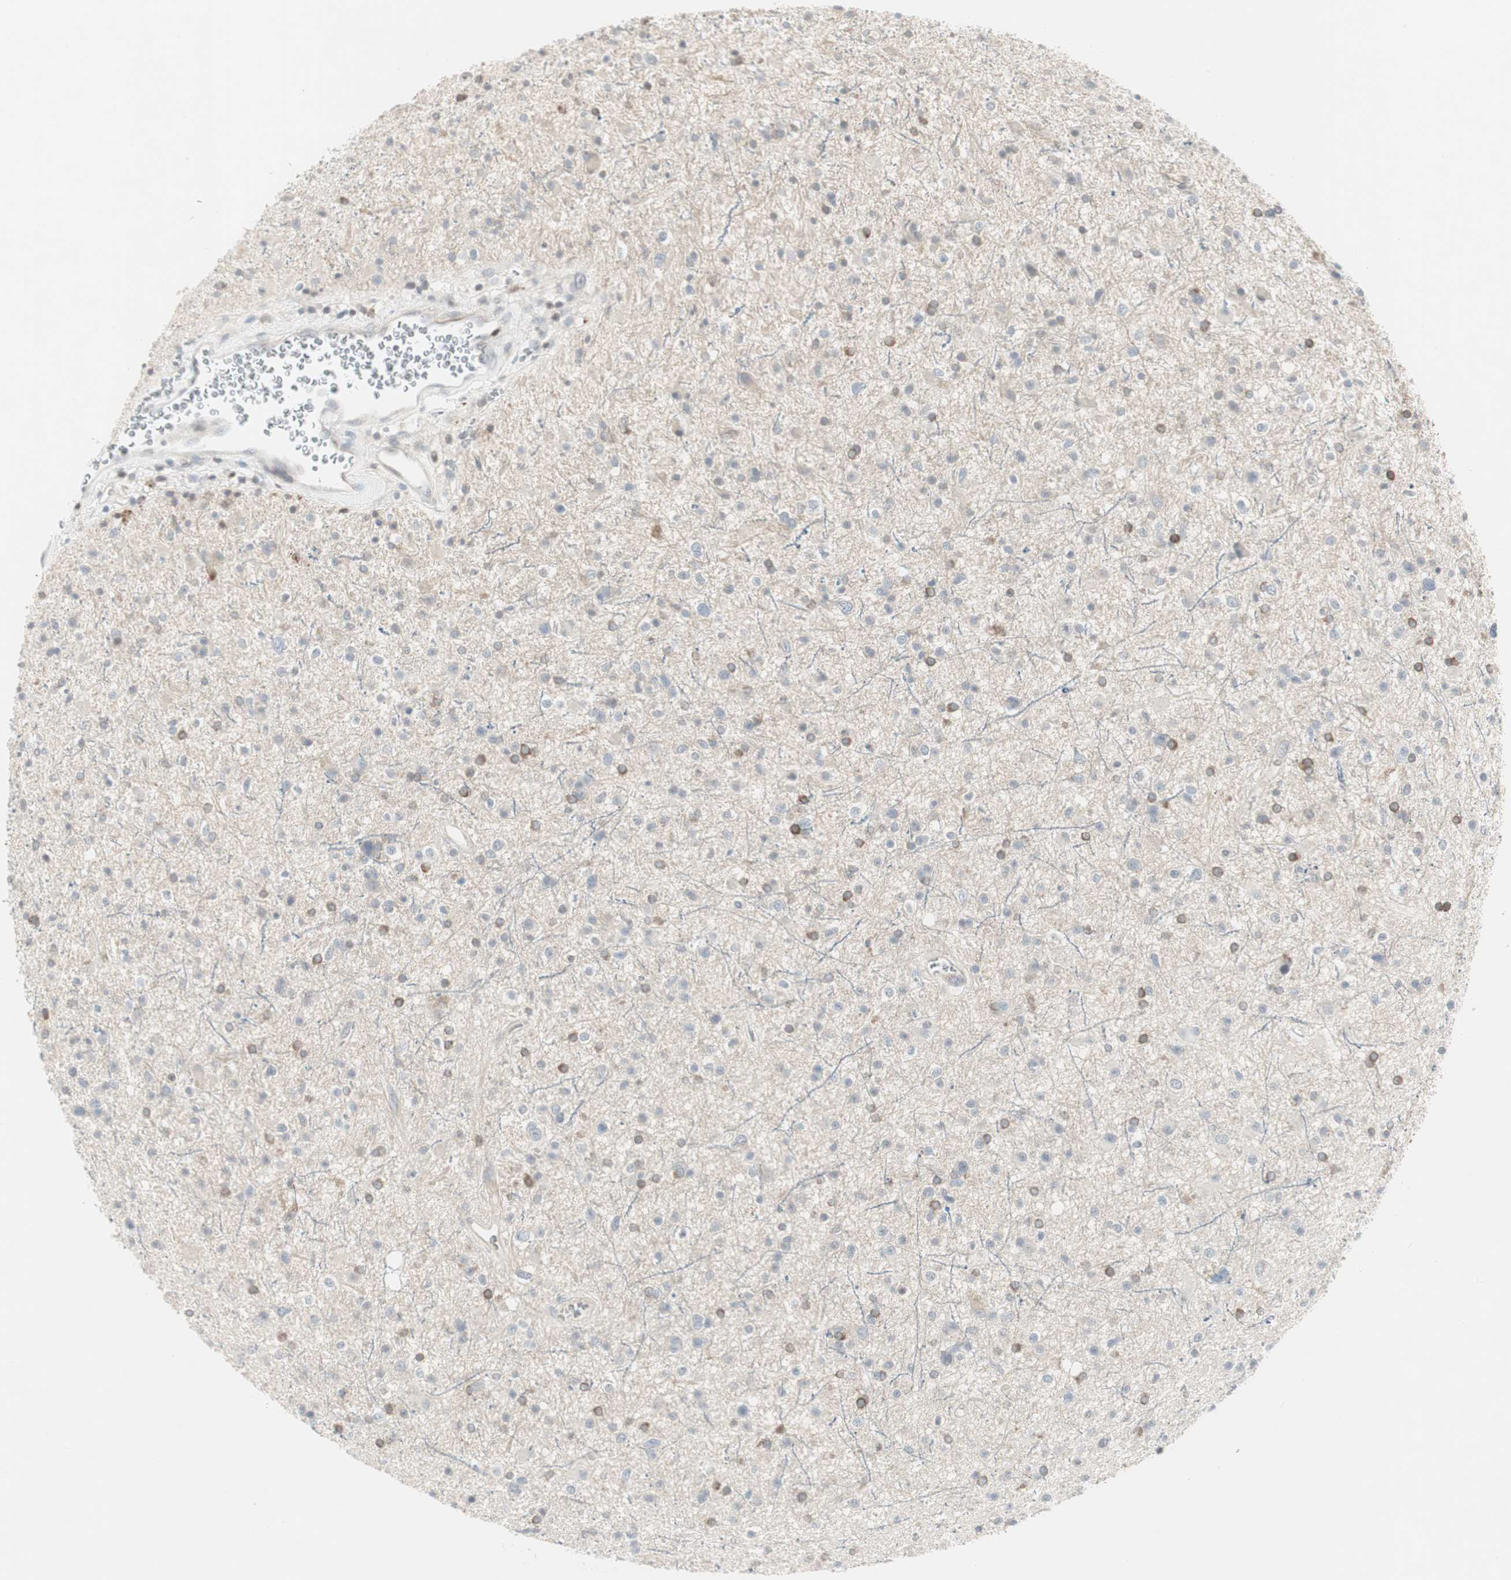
{"staining": {"intensity": "moderate", "quantity": "<25%", "location": "cytoplasmic/membranous"}, "tissue": "glioma", "cell_type": "Tumor cells", "image_type": "cancer", "snomed": [{"axis": "morphology", "description": "Glioma, malignant, High grade"}, {"axis": "topography", "description": "Brain"}], "caption": "Immunohistochemistry image of malignant high-grade glioma stained for a protein (brown), which displays low levels of moderate cytoplasmic/membranous positivity in approximately <25% of tumor cells.", "gene": "MAP4K4", "patient": {"sex": "male", "age": 33}}